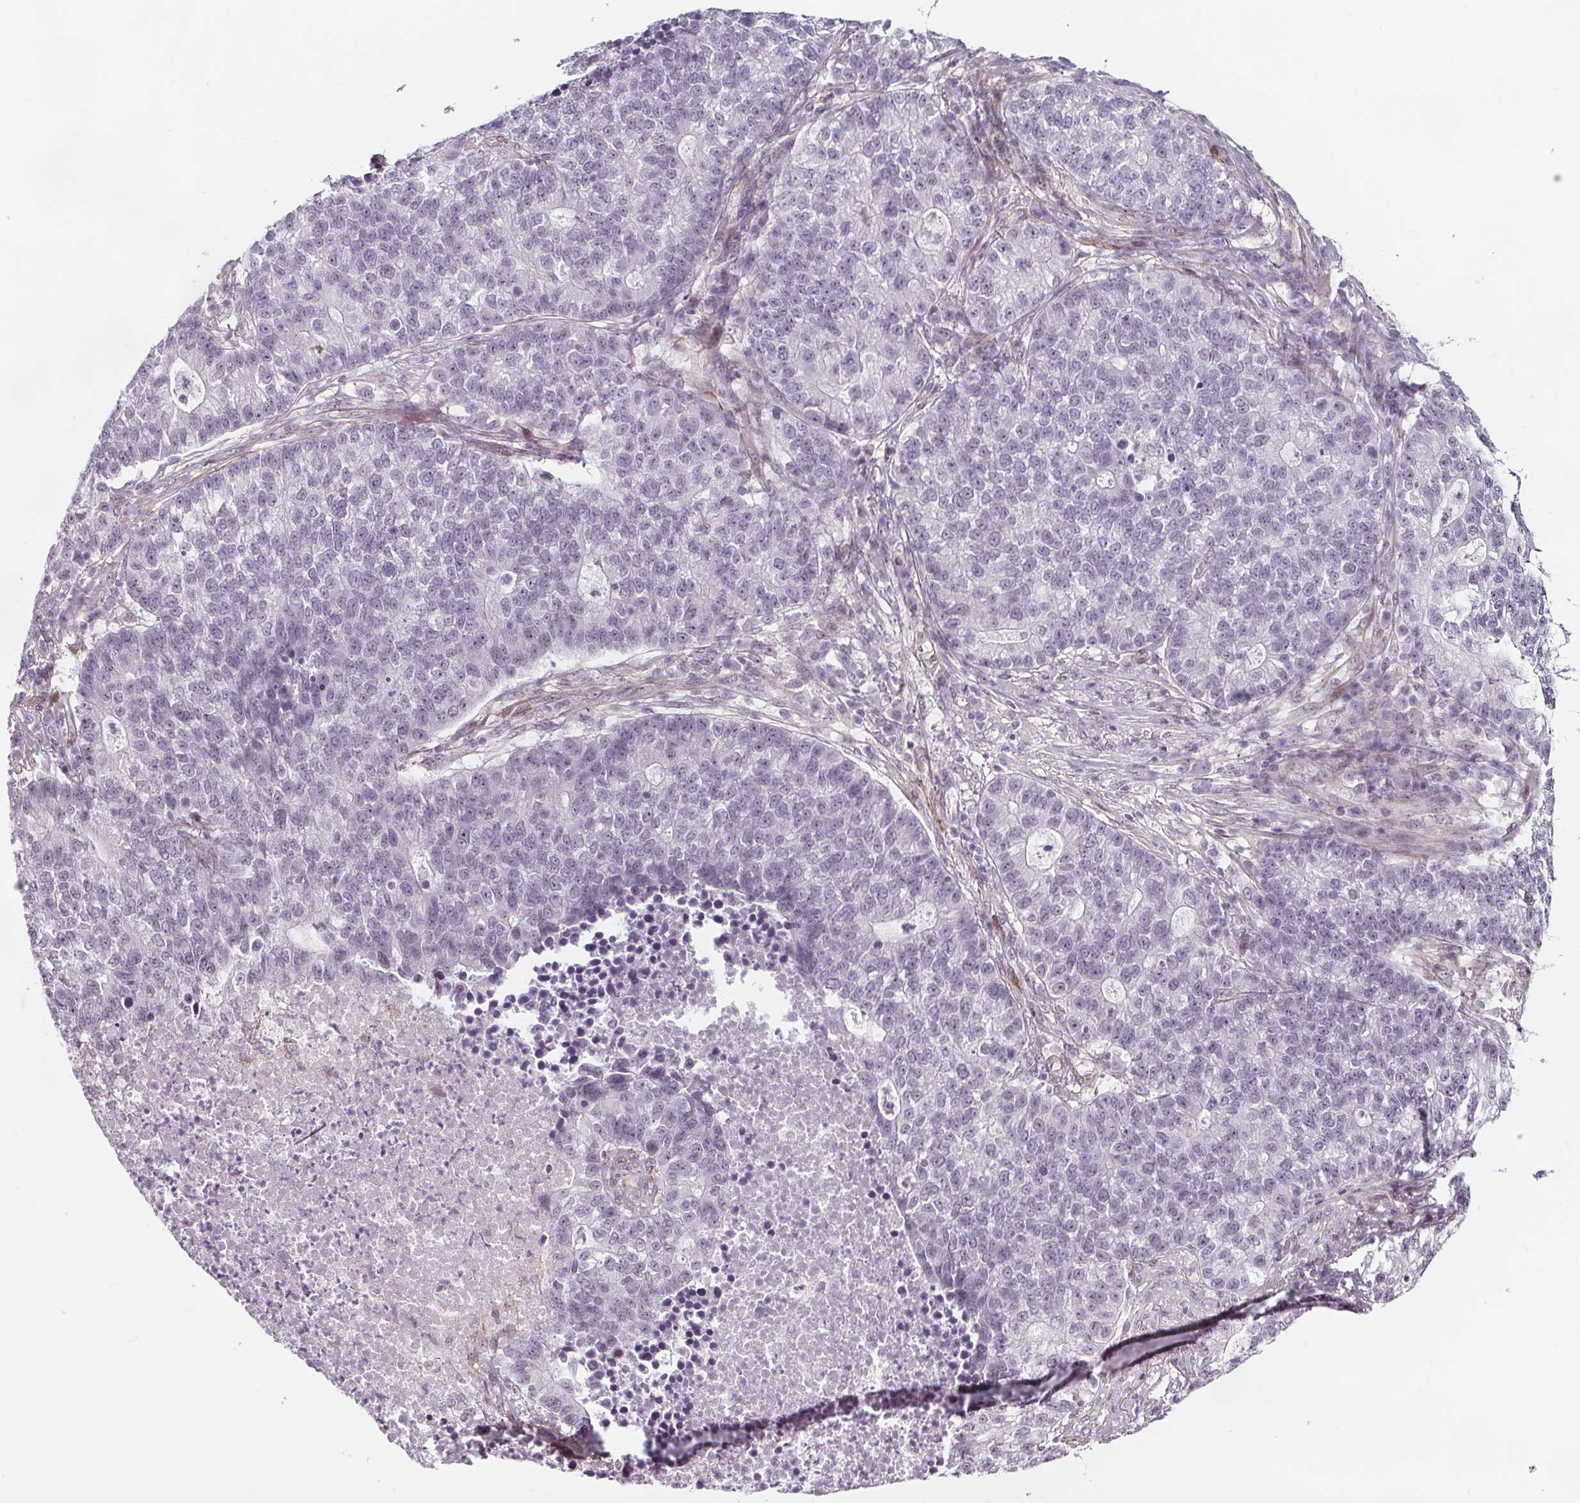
{"staining": {"intensity": "negative", "quantity": "none", "location": "none"}, "tissue": "lung cancer", "cell_type": "Tumor cells", "image_type": "cancer", "snomed": [{"axis": "morphology", "description": "Adenocarcinoma, NOS"}, {"axis": "topography", "description": "Lung"}], "caption": "Protein analysis of lung cancer reveals no significant staining in tumor cells. (DAB immunohistochemistry (IHC) with hematoxylin counter stain).", "gene": "HAS1", "patient": {"sex": "male", "age": 57}}